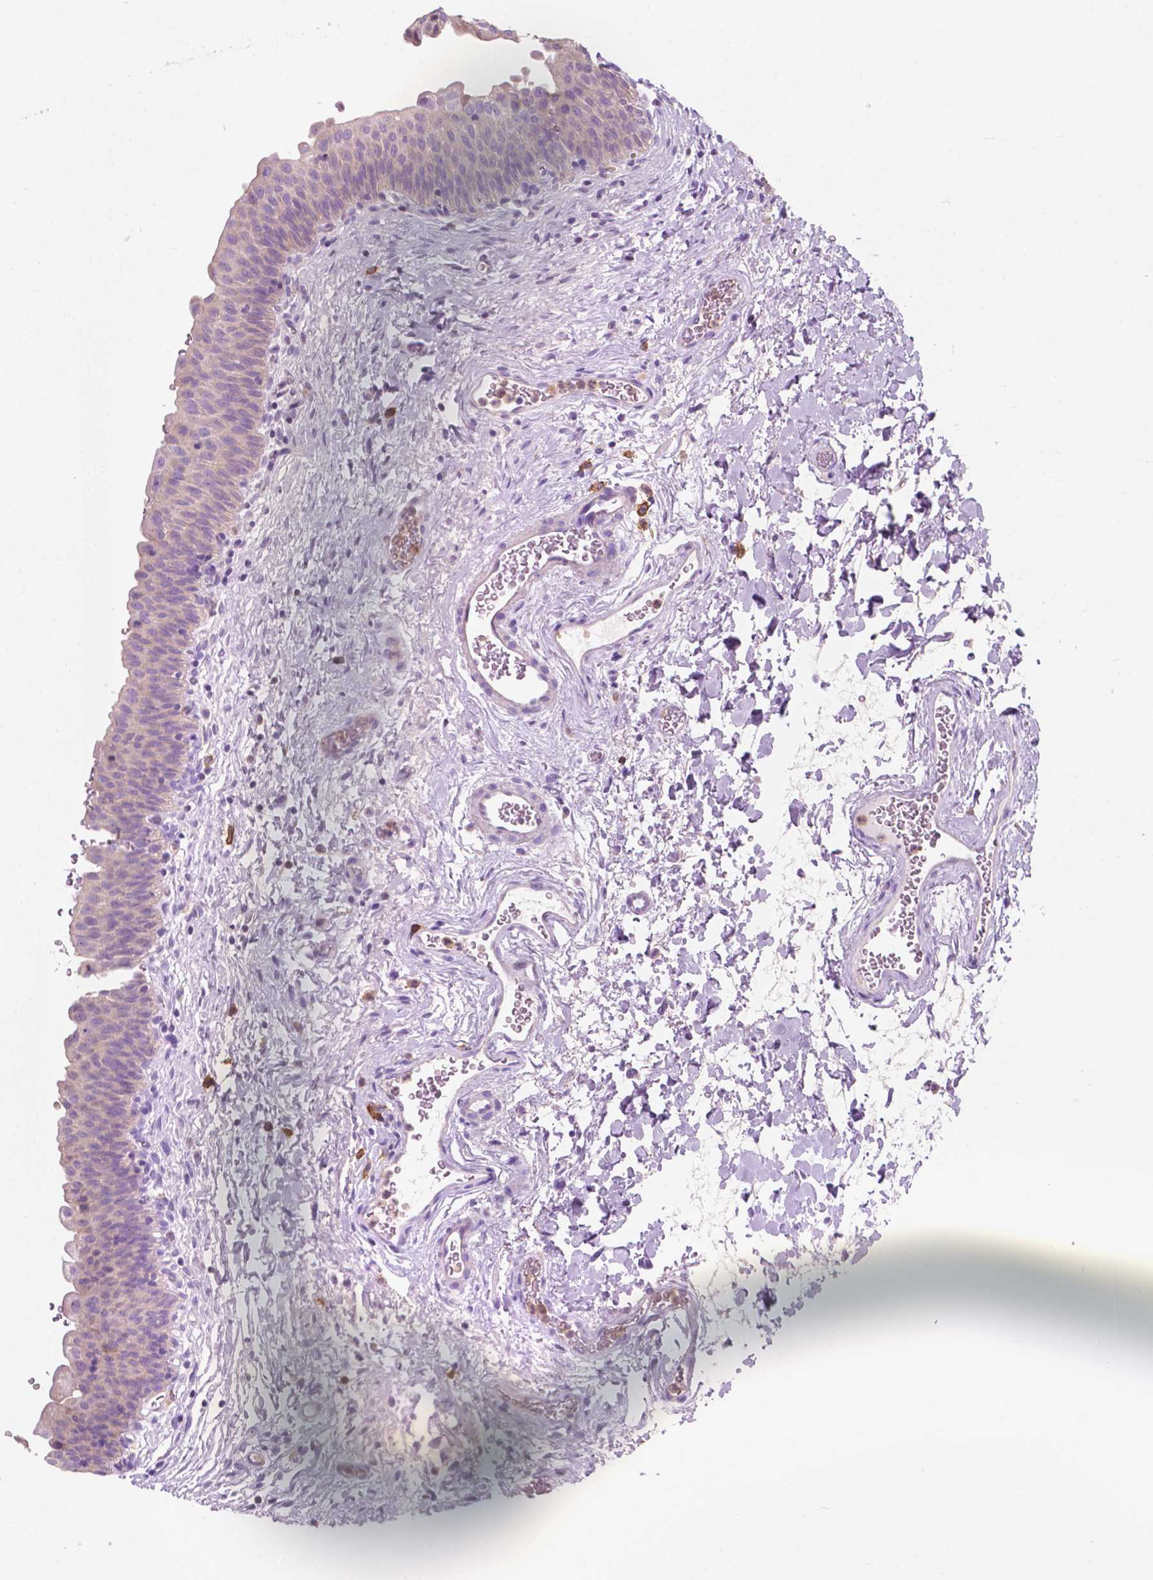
{"staining": {"intensity": "negative", "quantity": "none", "location": "none"}, "tissue": "urinary bladder", "cell_type": "Urothelial cells", "image_type": "normal", "snomed": [{"axis": "morphology", "description": "Normal tissue, NOS"}, {"axis": "topography", "description": "Urinary bladder"}], "caption": "IHC image of unremarkable urinary bladder: human urinary bladder stained with DAB demonstrates no significant protein expression in urothelial cells.", "gene": "SEMA4A", "patient": {"sex": "male", "age": 56}}